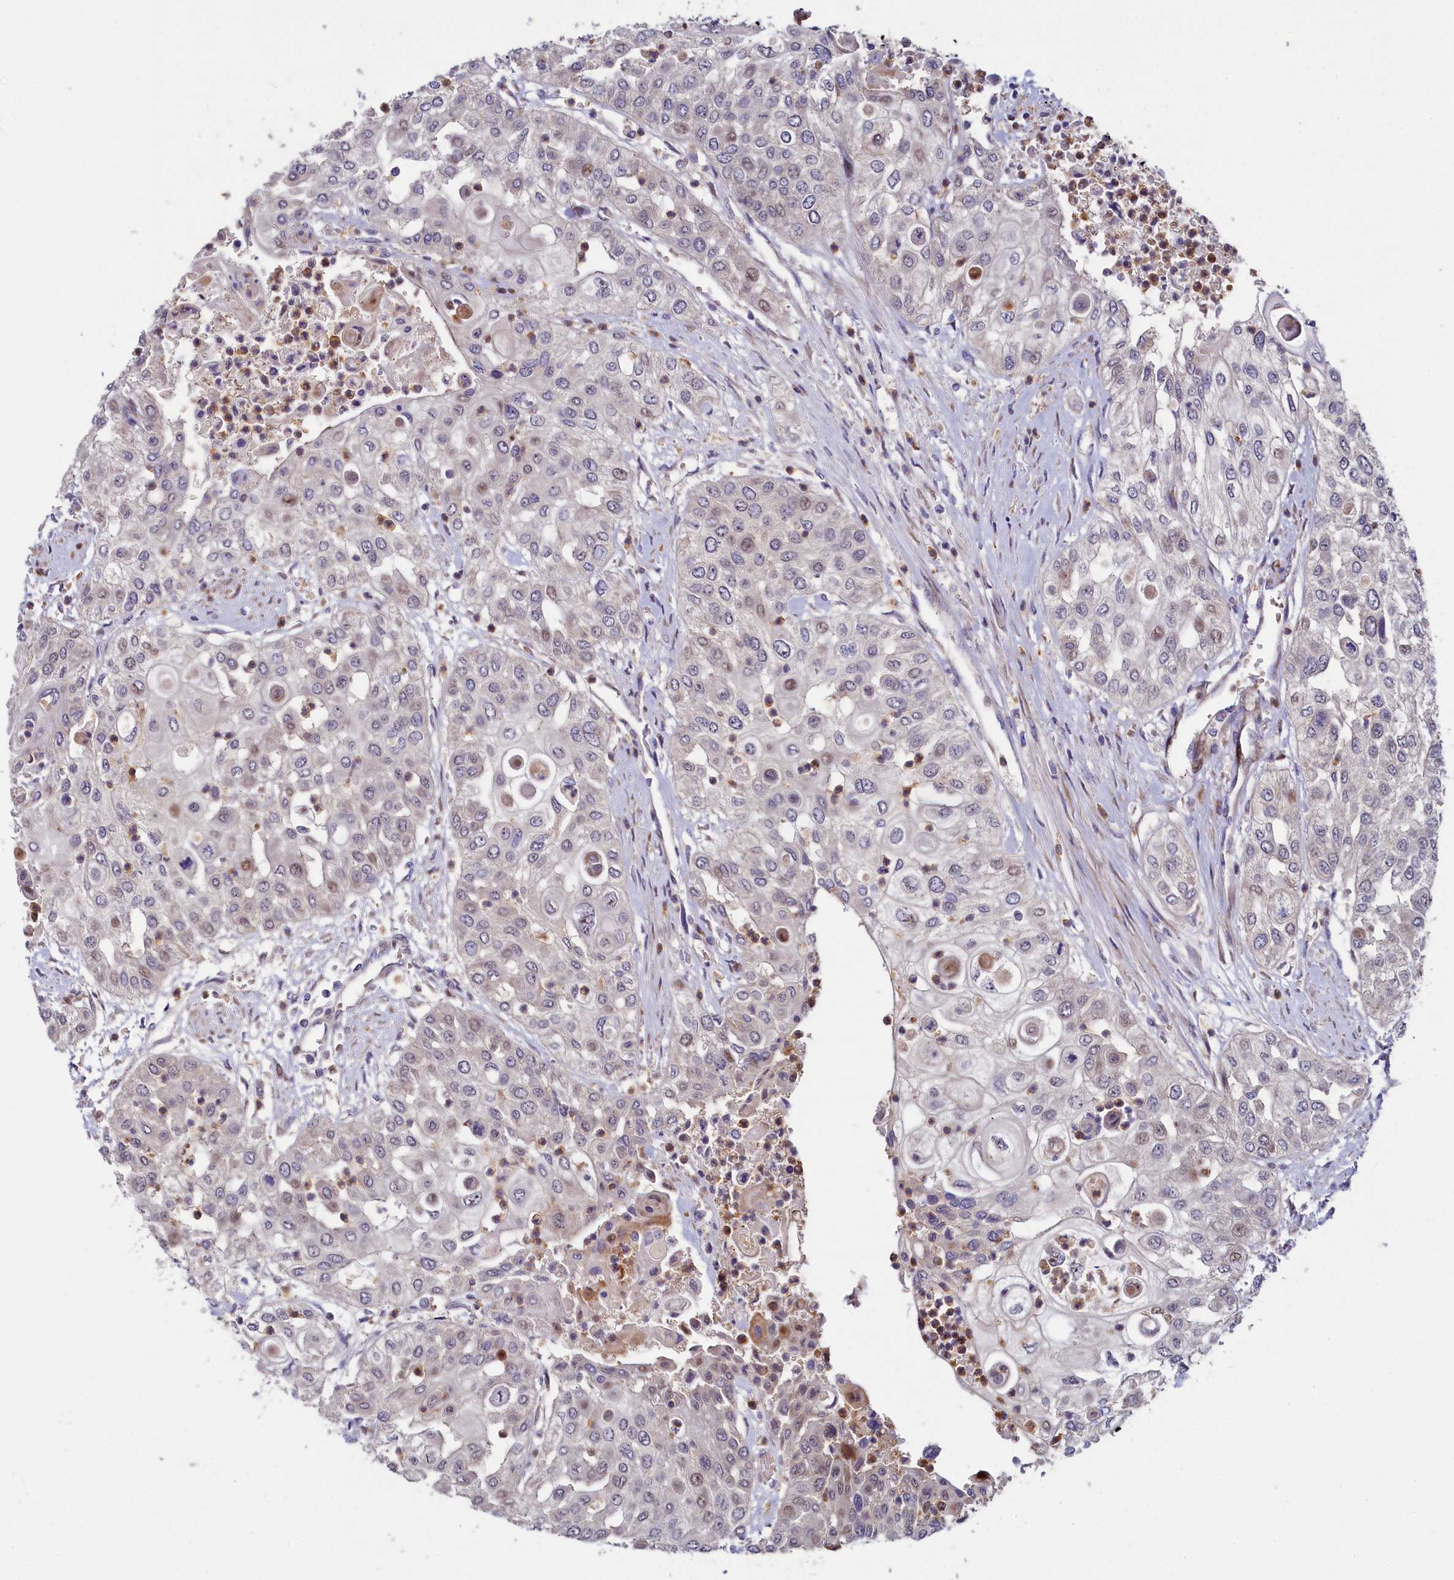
{"staining": {"intensity": "weak", "quantity": "<25%", "location": "cytoplasmic/membranous"}, "tissue": "urothelial cancer", "cell_type": "Tumor cells", "image_type": "cancer", "snomed": [{"axis": "morphology", "description": "Urothelial carcinoma, High grade"}, {"axis": "topography", "description": "Urinary bladder"}], "caption": "The IHC image has no significant positivity in tumor cells of urothelial carcinoma (high-grade) tissue.", "gene": "PIK3C3", "patient": {"sex": "female", "age": 79}}